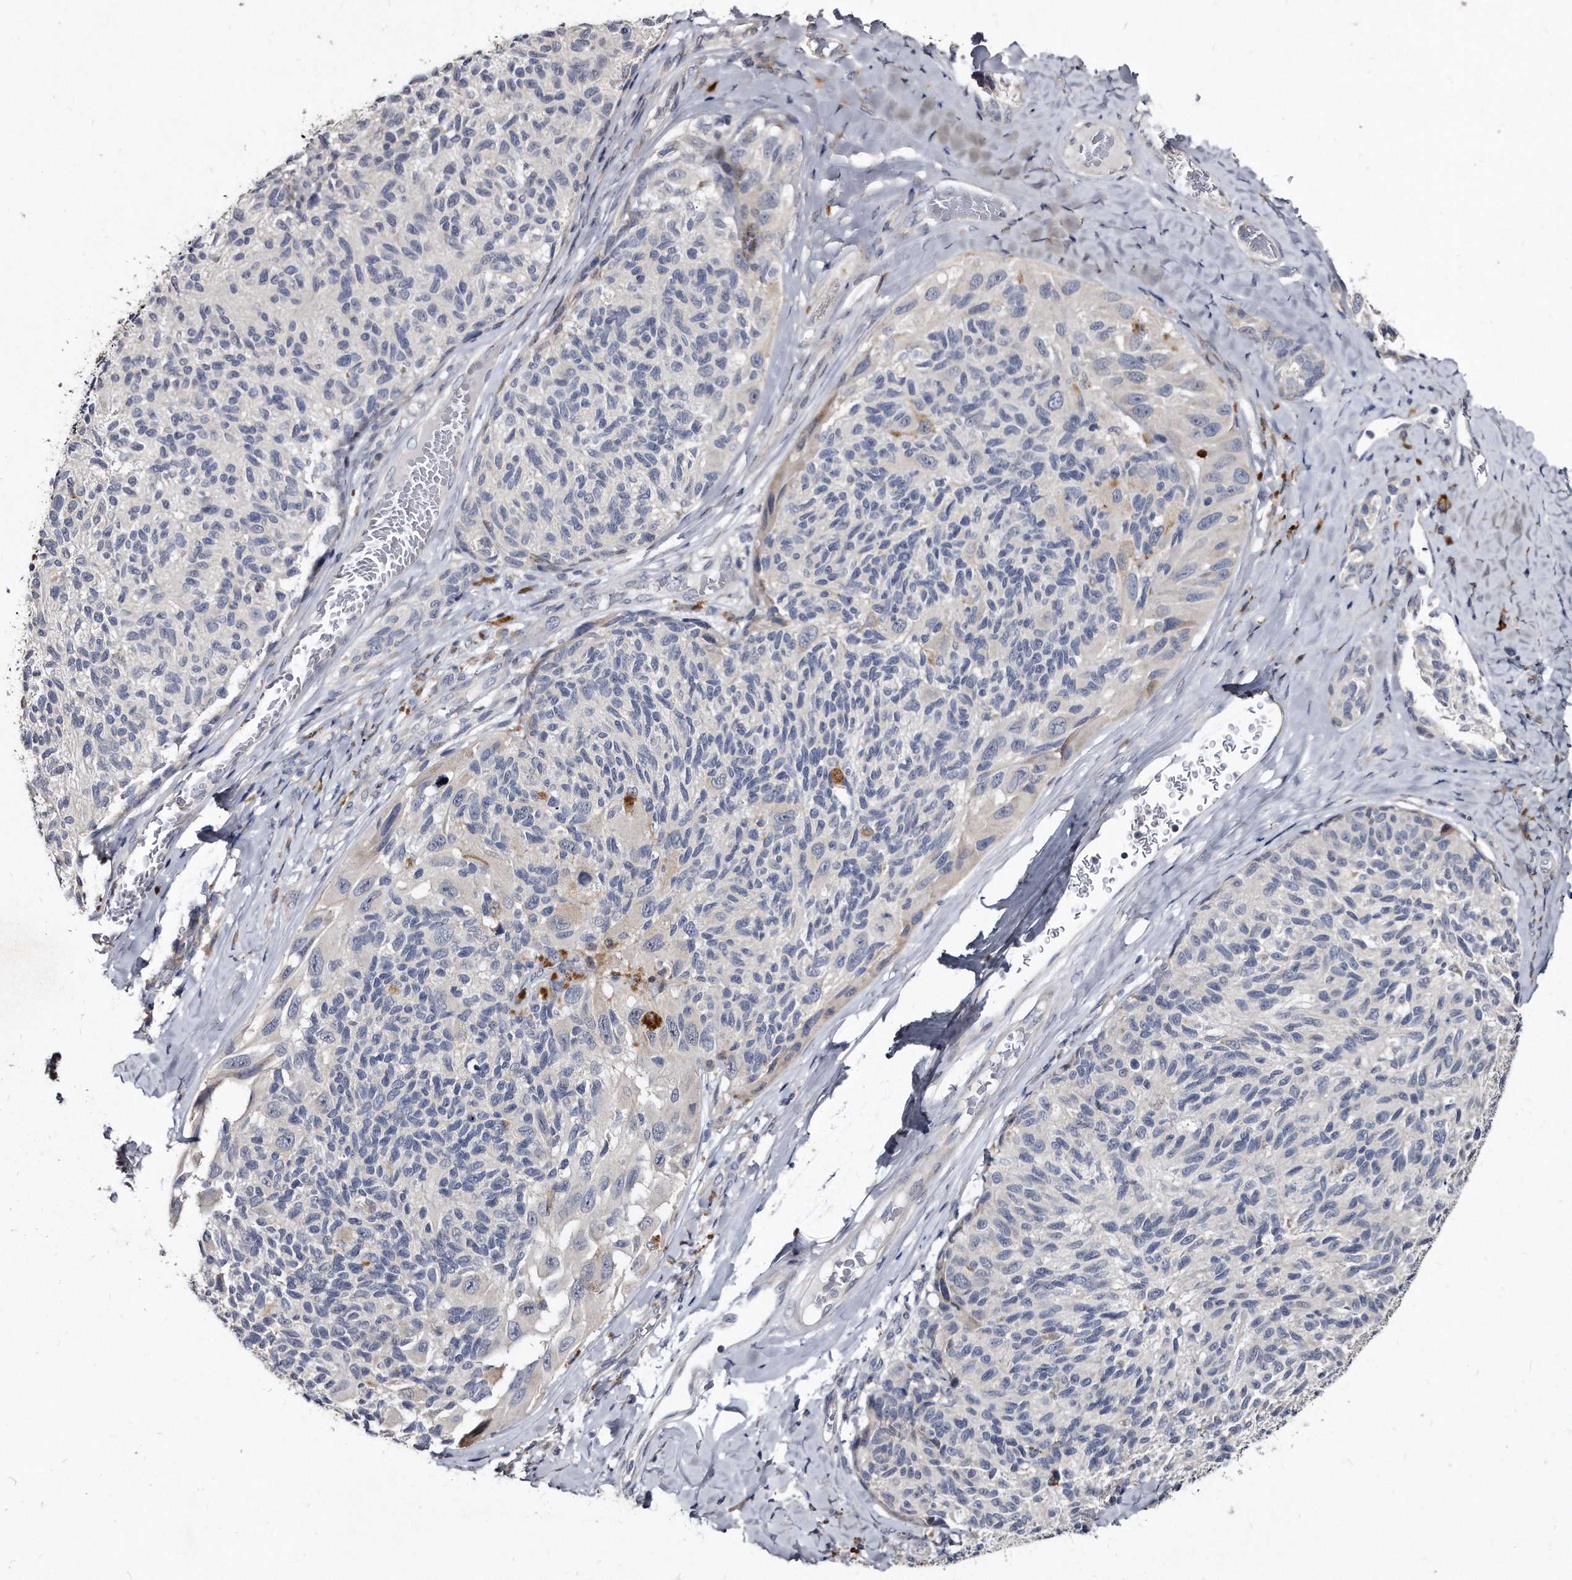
{"staining": {"intensity": "negative", "quantity": "none", "location": "none"}, "tissue": "melanoma", "cell_type": "Tumor cells", "image_type": "cancer", "snomed": [{"axis": "morphology", "description": "Malignant melanoma, NOS"}, {"axis": "topography", "description": "Skin"}], "caption": "This image is of melanoma stained with immunohistochemistry (IHC) to label a protein in brown with the nuclei are counter-stained blue. There is no positivity in tumor cells.", "gene": "KLHDC3", "patient": {"sex": "female", "age": 73}}